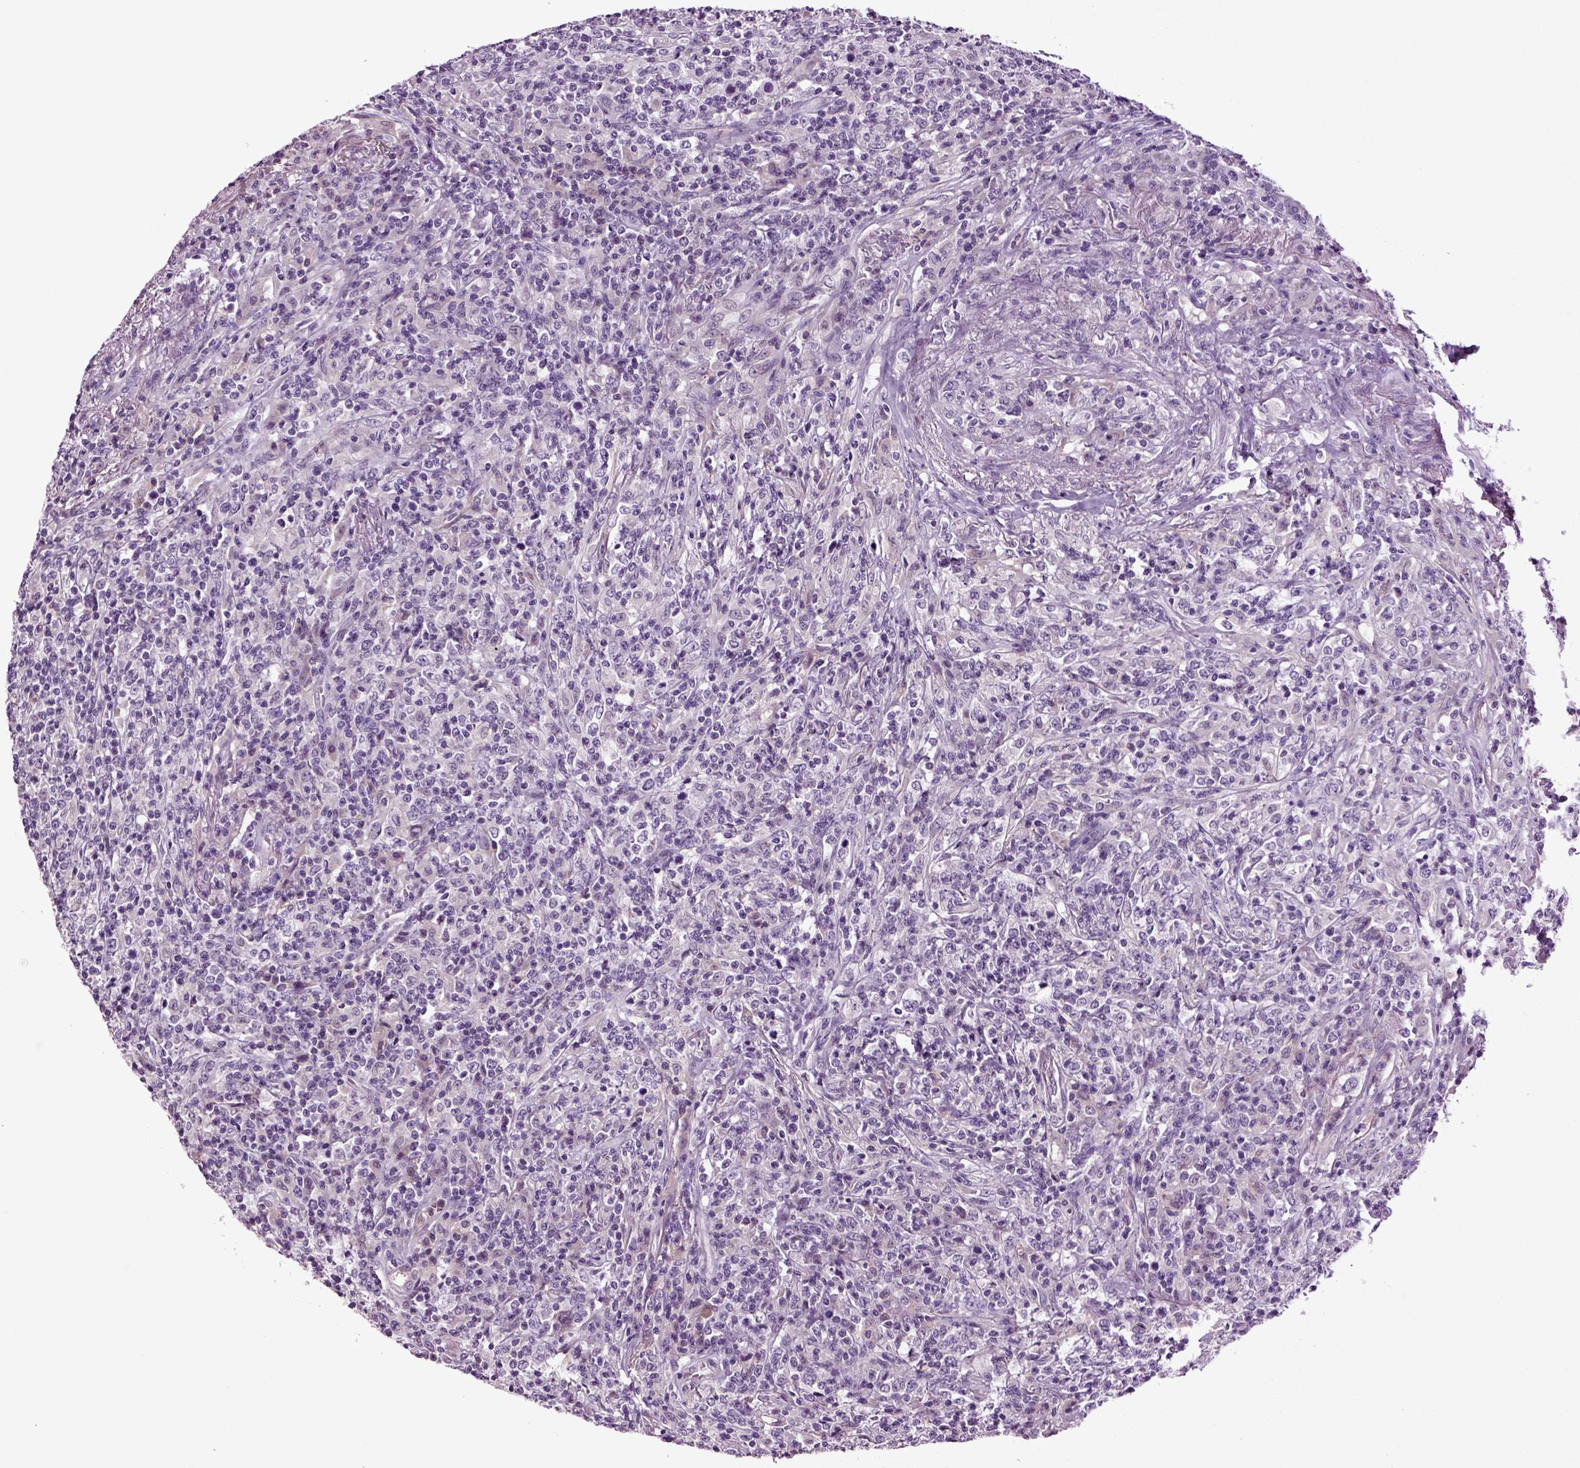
{"staining": {"intensity": "negative", "quantity": "none", "location": "none"}, "tissue": "lymphoma", "cell_type": "Tumor cells", "image_type": "cancer", "snomed": [{"axis": "morphology", "description": "Malignant lymphoma, non-Hodgkin's type, High grade"}, {"axis": "topography", "description": "Lung"}], "caption": "Immunohistochemistry of human lymphoma displays no positivity in tumor cells.", "gene": "FGF11", "patient": {"sex": "male", "age": 79}}